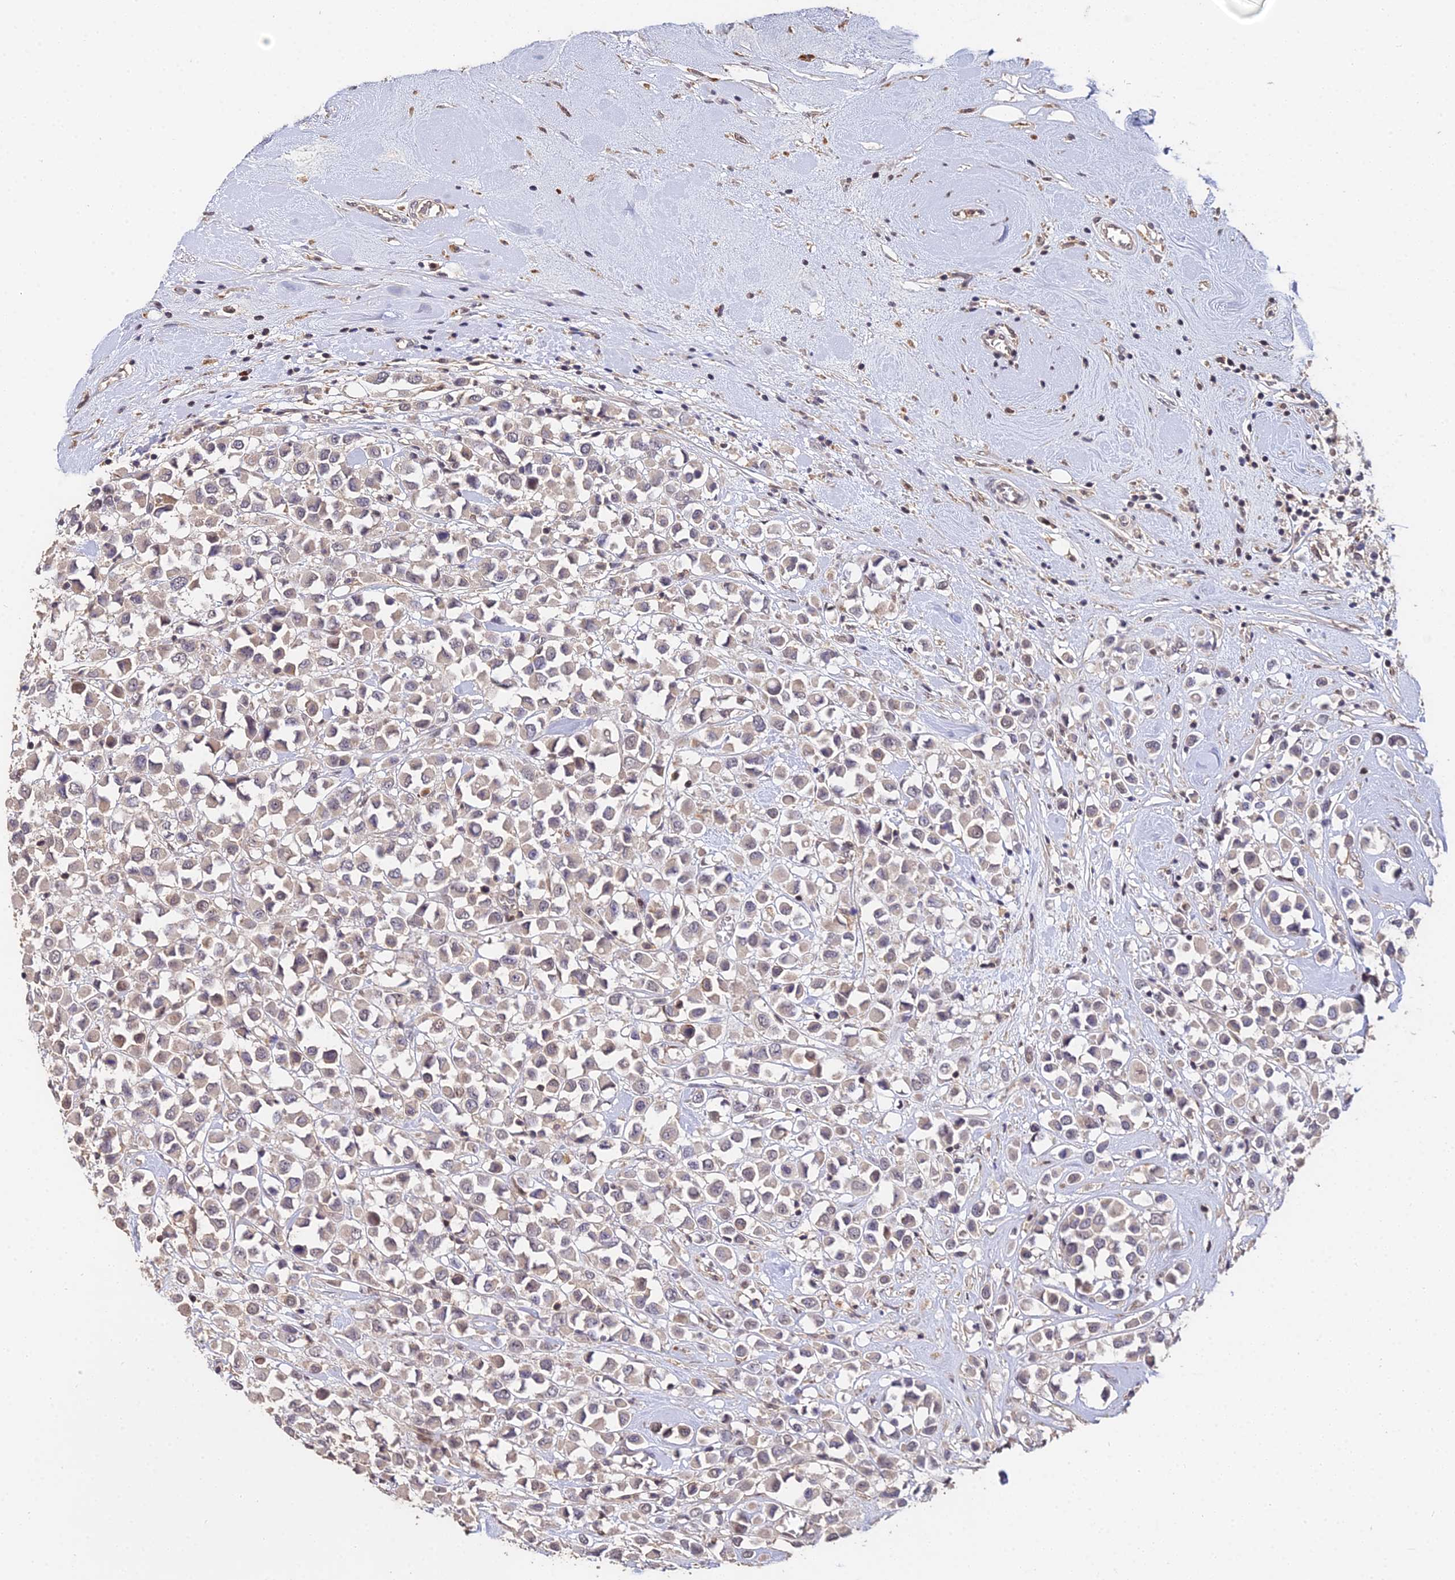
{"staining": {"intensity": "weak", "quantity": ">75%", "location": "cytoplasmic/membranous"}, "tissue": "breast cancer", "cell_type": "Tumor cells", "image_type": "cancer", "snomed": [{"axis": "morphology", "description": "Duct carcinoma"}, {"axis": "topography", "description": "Breast"}], "caption": "High-magnification brightfield microscopy of breast invasive ductal carcinoma stained with DAB (brown) and counterstained with hematoxylin (blue). tumor cells exhibit weak cytoplasmic/membranous positivity is appreciated in approximately>75% of cells.", "gene": "LSM5", "patient": {"sex": "female", "age": 61}}